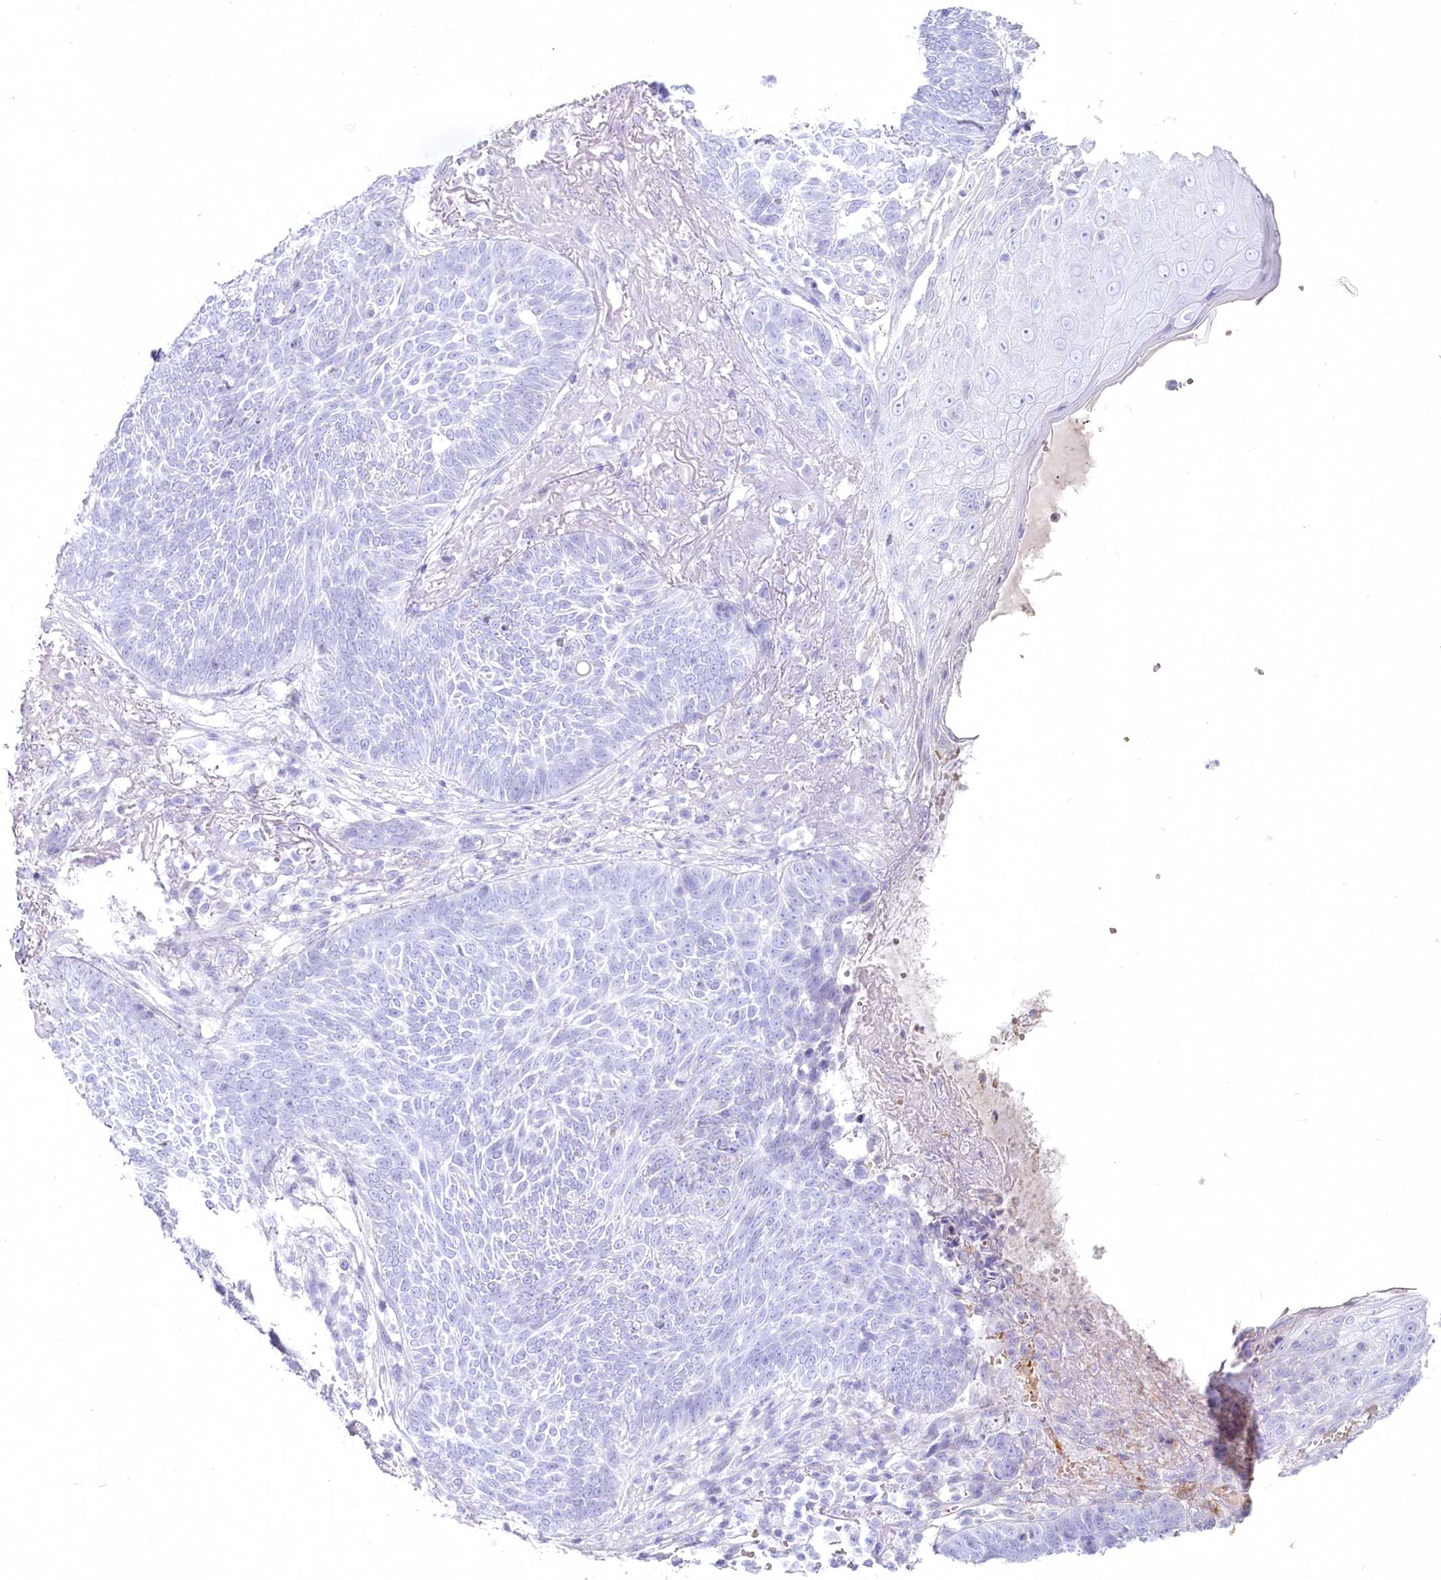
{"staining": {"intensity": "negative", "quantity": "none", "location": "none"}, "tissue": "skin cancer", "cell_type": "Tumor cells", "image_type": "cancer", "snomed": [{"axis": "morphology", "description": "Normal tissue, NOS"}, {"axis": "morphology", "description": "Basal cell carcinoma"}, {"axis": "topography", "description": "Skin"}], "caption": "Image shows no protein expression in tumor cells of skin cancer tissue.", "gene": "IFIT5", "patient": {"sex": "male", "age": 64}}